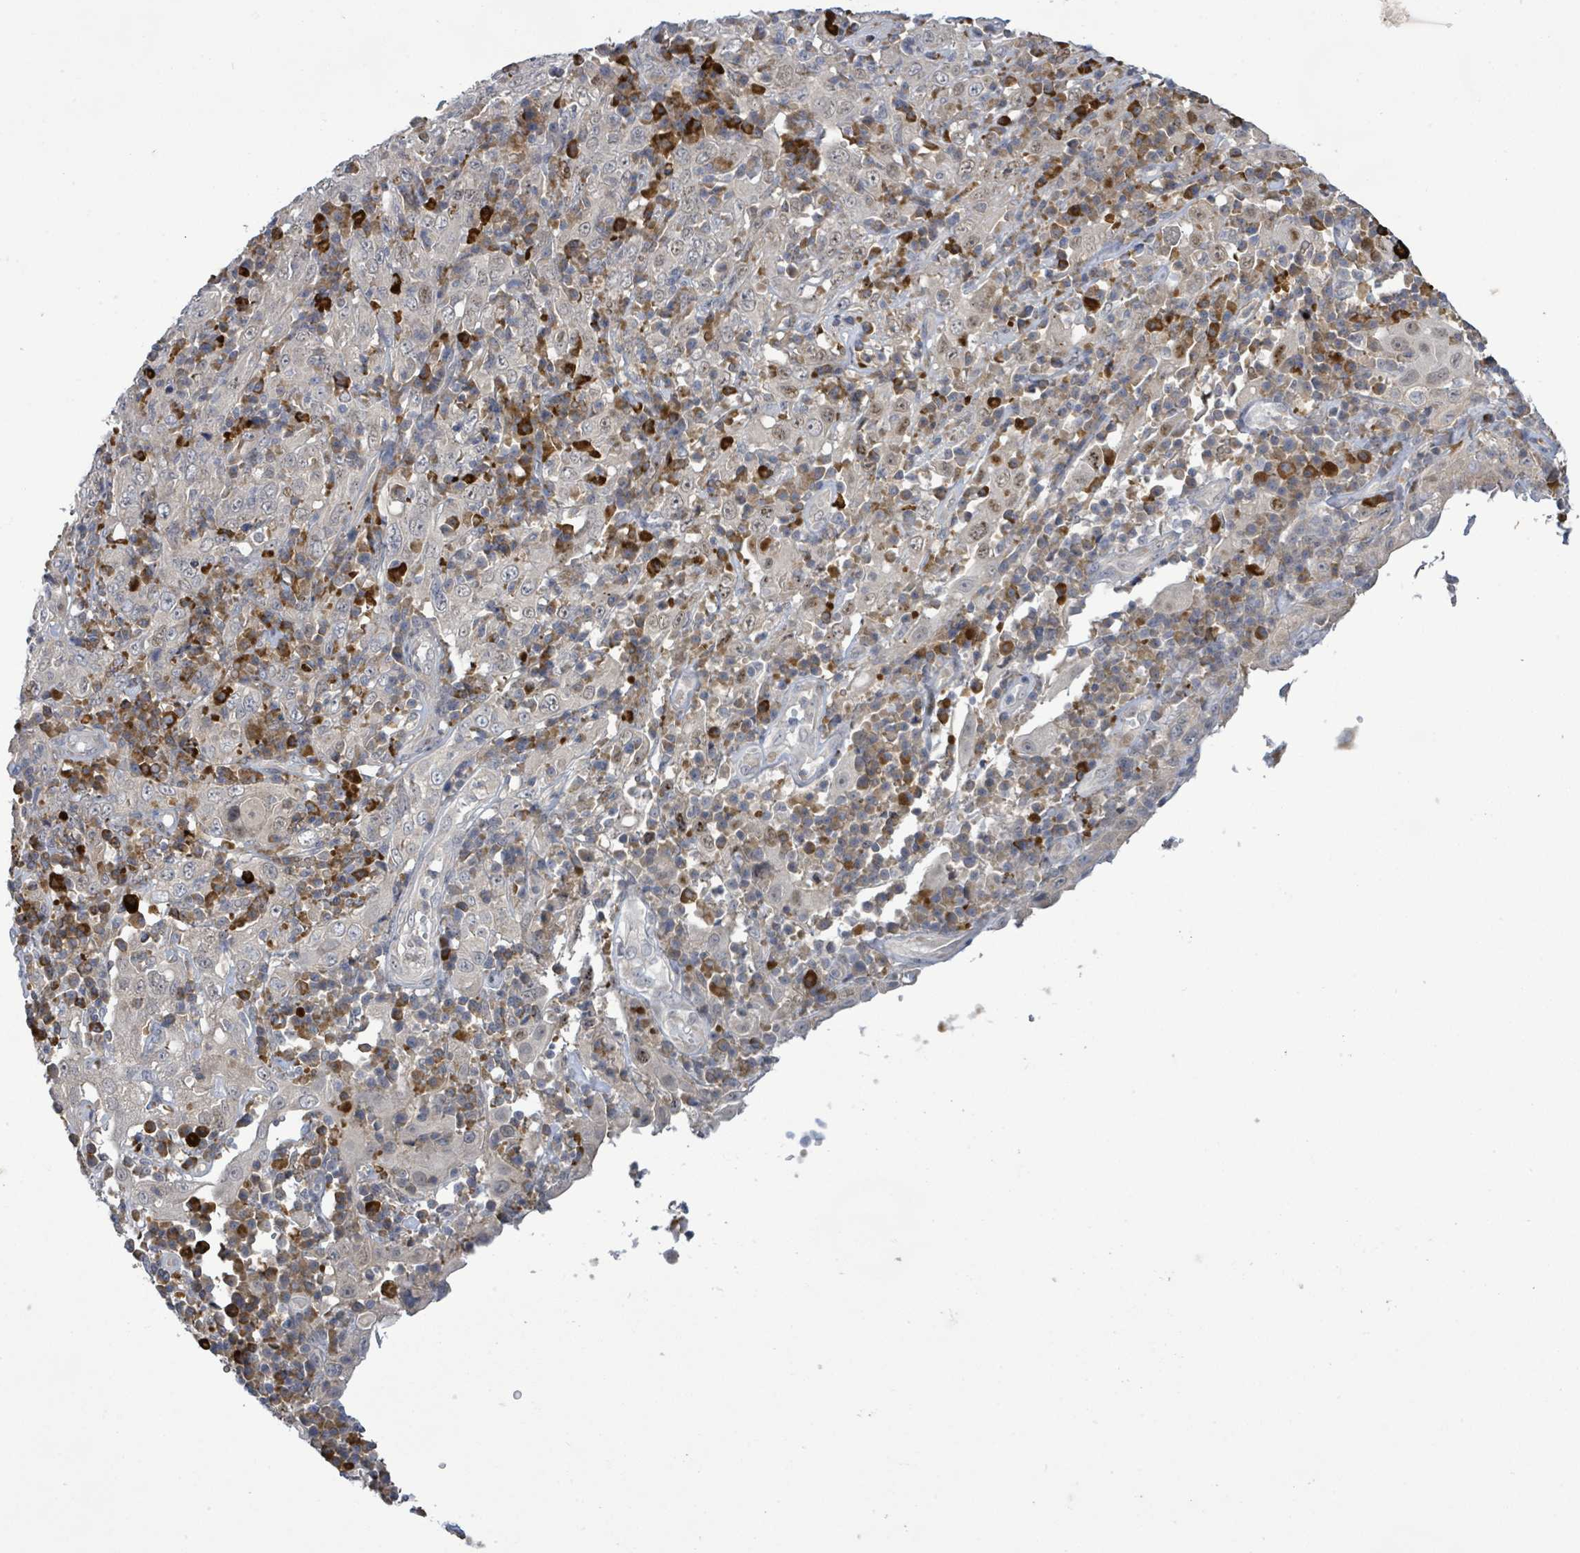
{"staining": {"intensity": "negative", "quantity": "none", "location": "none"}, "tissue": "cervical cancer", "cell_type": "Tumor cells", "image_type": "cancer", "snomed": [{"axis": "morphology", "description": "Squamous cell carcinoma, NOS"}, {"axis": "topography", "description": "Cervix"}], "caption": "Immunohistochemistry (IHC) photomicrograph of cervical cancer stained for a protein (brown), which demonstrates no expression in tumor cells.", "gene": "SLIT3", "patient": {"sex": "female", "age": 46}}